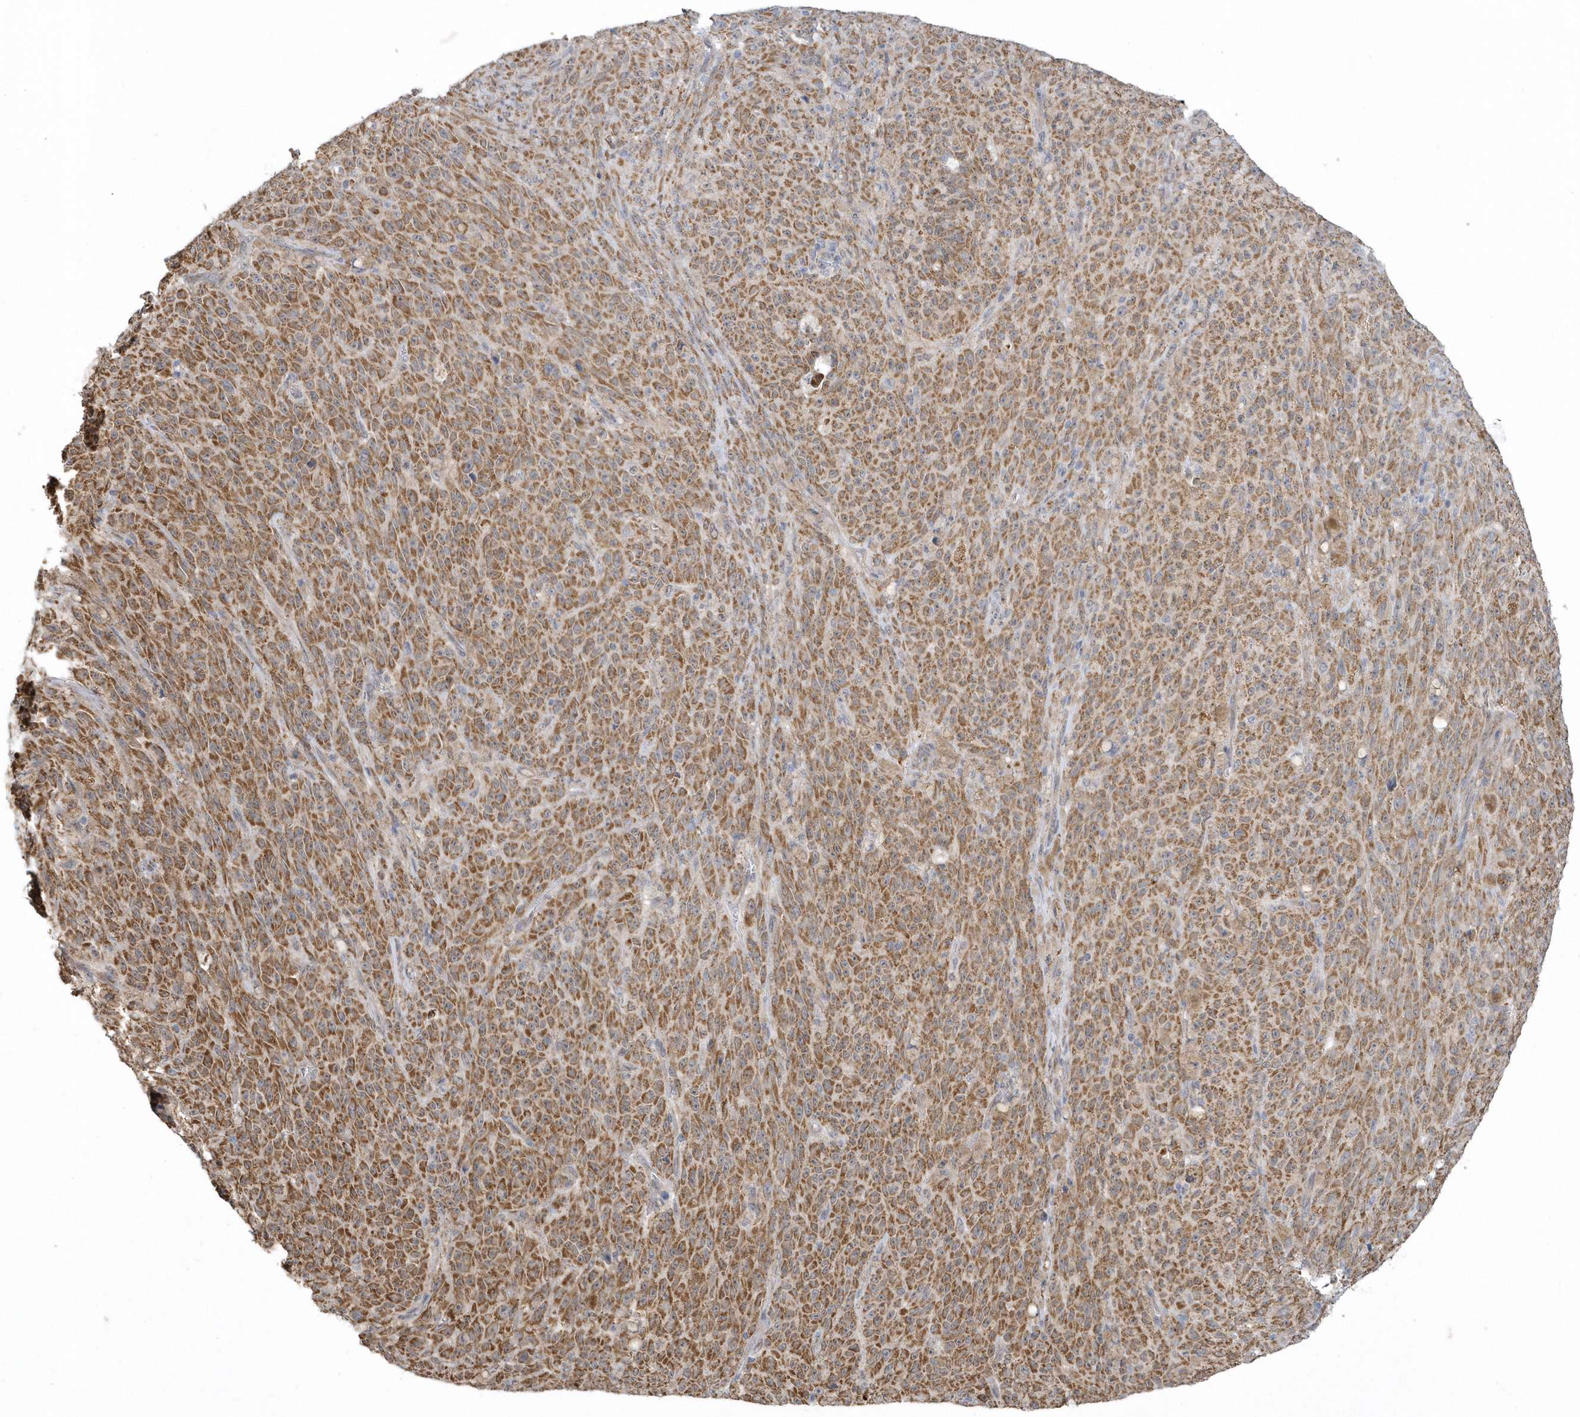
{"staining": {"intensity": "moderate", "quantity": ">75%", "location": "cytoplasmic/membranous"}, "tissue": "melanoma", "cell_type": "Tumor cells", "image_type": "cancer", "snomed": [{"axis": "morphology", "description": "Malignant melanoma, NOS"}, {"axis": "topography", "description": "Skin"}], "caption": "A photomicrograph of human malignant melanoma stained for a protein exhibits moderate cytoplasmic/membranous brown staining in tumor cells. (Brightfield microscopy of DAB IHC at high magnification).", "gene": "SLX9", "patient": {"sex": "female", "age": 82}}